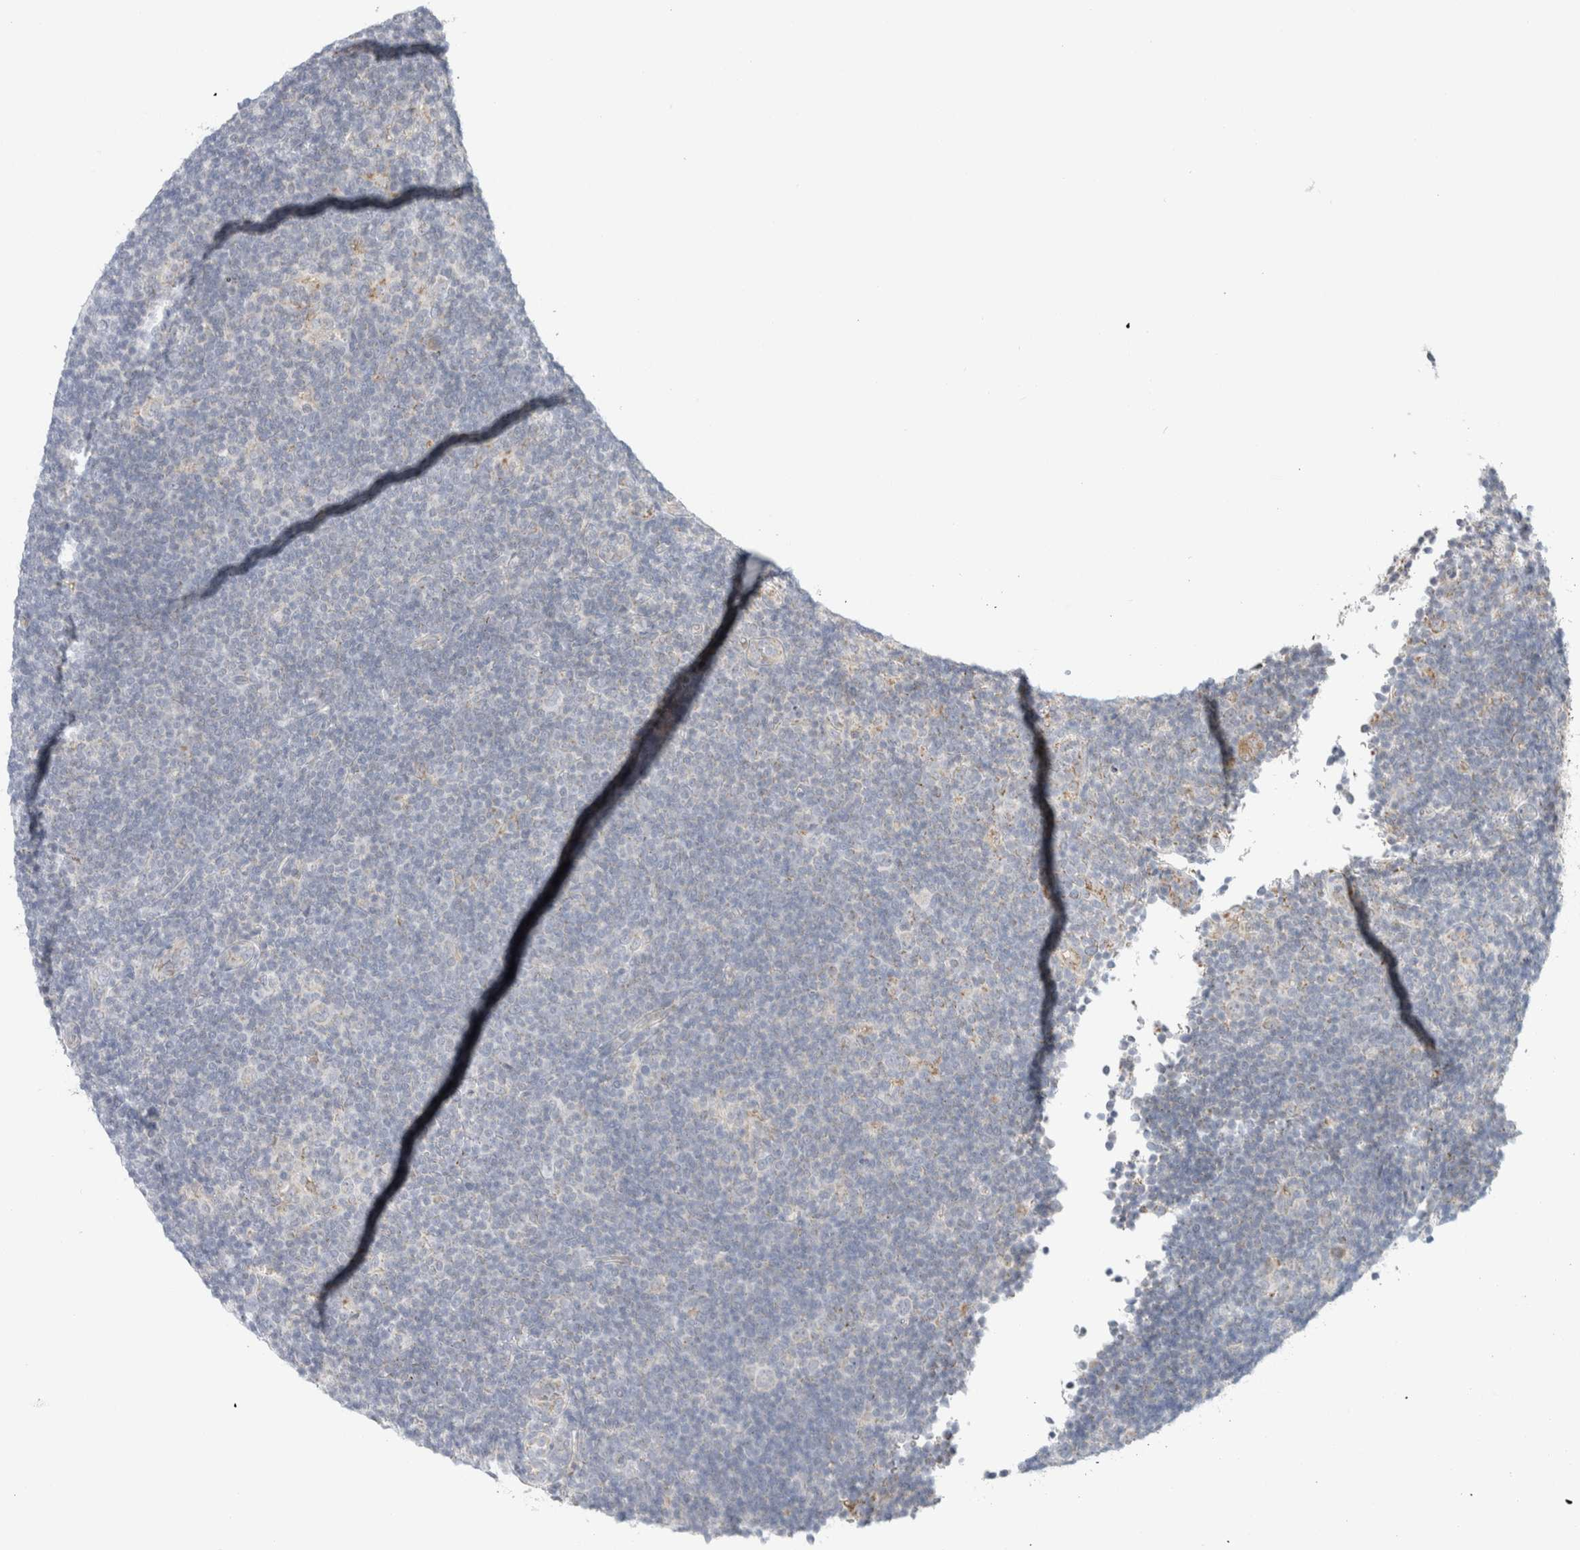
{"staining": {"intensity": "negative", "quantity": "none", "location": "none"}, "tissue": "lymphoma", "cell_type": "Tumor cells", "image_type": "cancer", "snomed": [{"axis": "morphology", "description": "Hodgkin's disease, NOS"}, {"axis": "topography", "description": "Lymph node"}], "caption": "IHC micrograph of neoplastic tissue: human lymphoma stained with DAB displays no significant protein expression in tumor cells.", "gene": "FAHD1", "patient": {"sex": "female", "age": 57}}